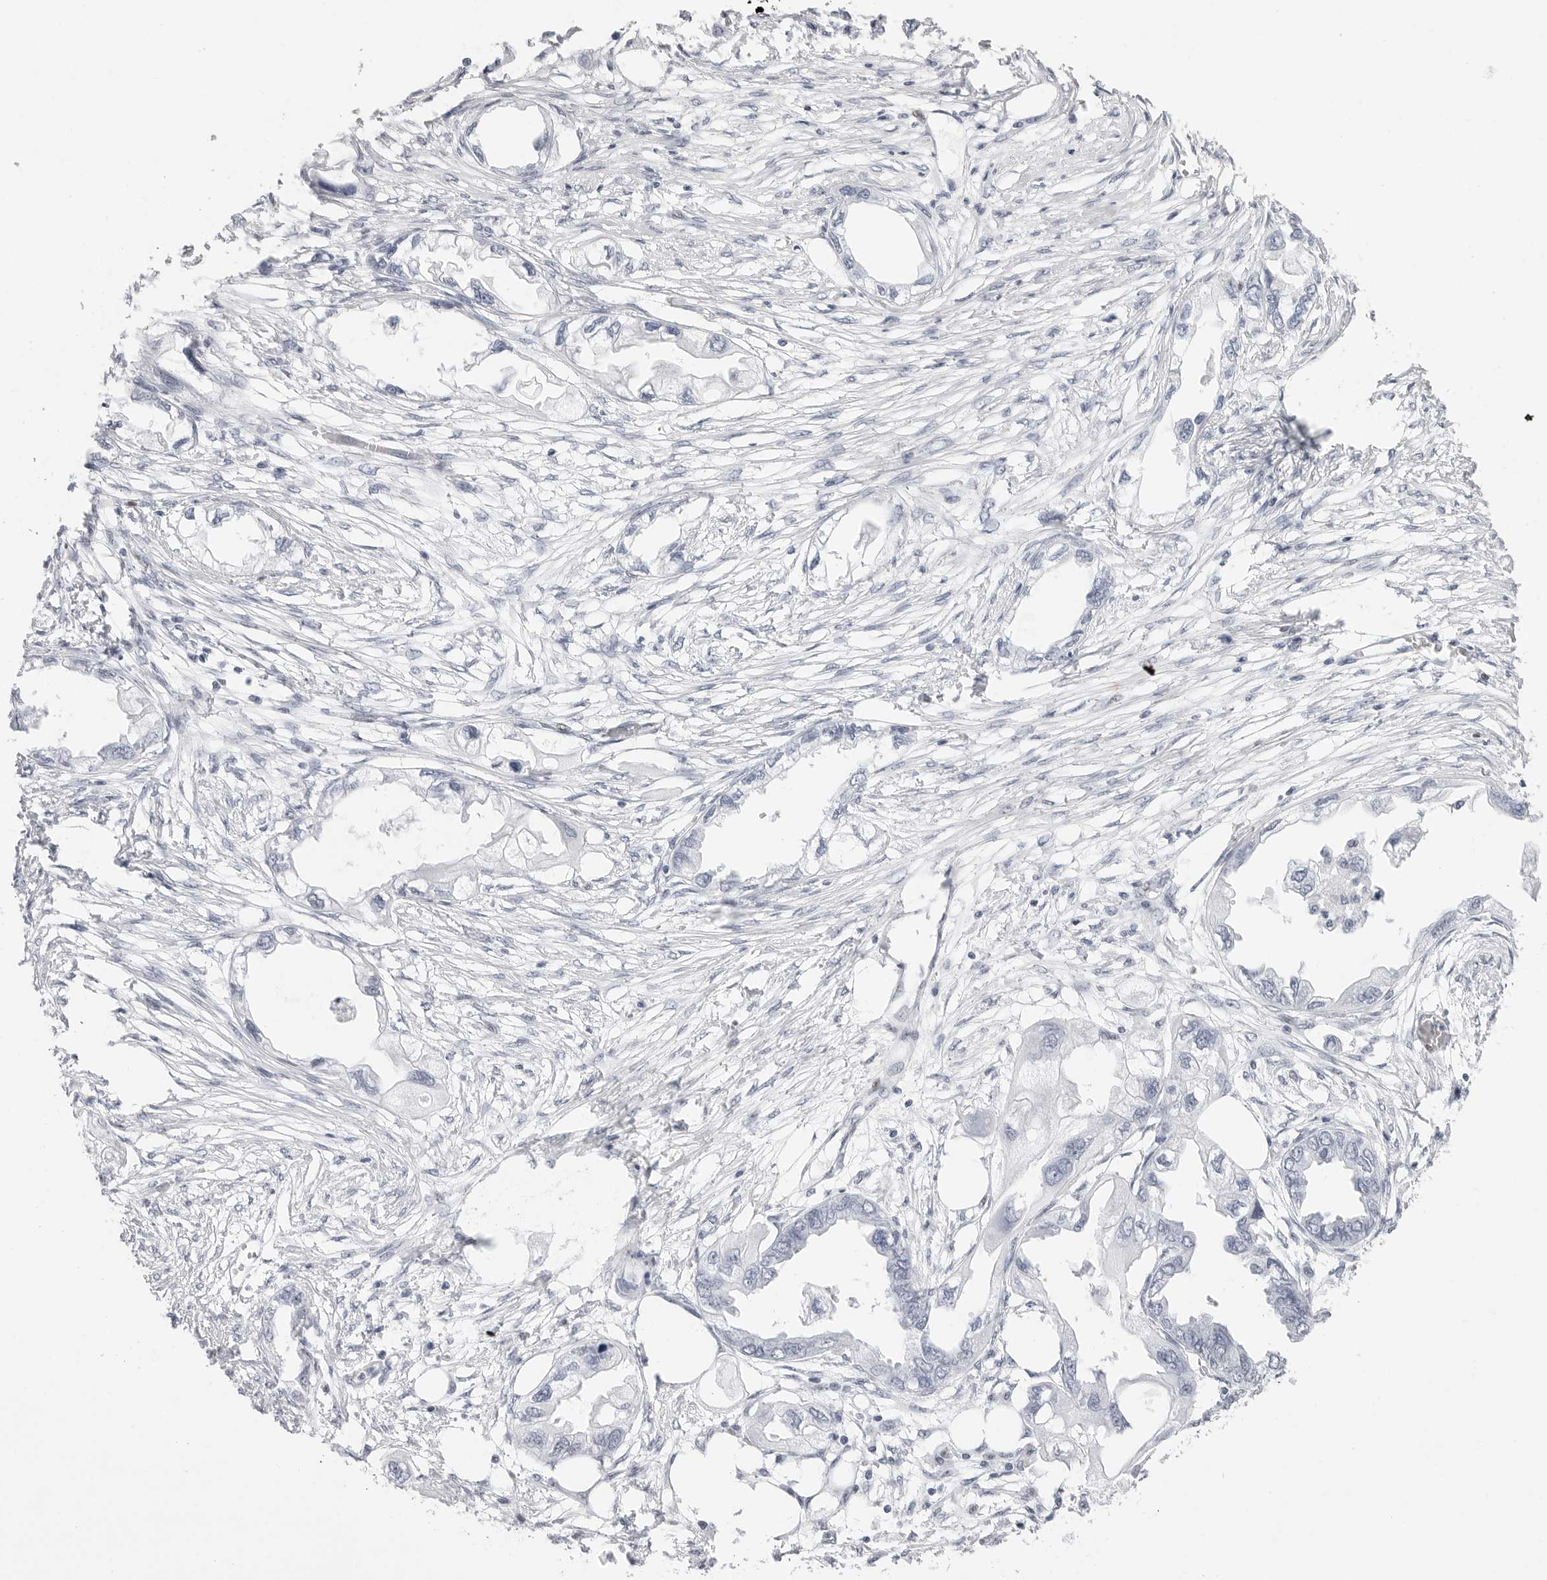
{"staining": {"intensity": "negative", "quantity": "none", "location": "none"}, "tissue": "endometrial cancer", "cell_type": "Tumor cells", "image_type": "cancer", "snomed": [{"axis": "morphology", "description": "Adenocarcinoma, NOS"}, {"axis": "morphology", "description": "Adenocarcinoma, metastatic, NOS"}, {"axis": "topography", "description": "Adipose tissue"}, {"axis": "topography", "description": "Endometrium"}], "caption": "Tumor cells are negative for brown protein staining in metastatic adenocarcinoma (endometrial). The staining was performed using DAB to visualize the protein expression in brown, while the nuclei were stained in blue with hematoxylin (Magnification: 20x).", "gene": "NASP", "patient": {"sex": "female", "age": 67}}